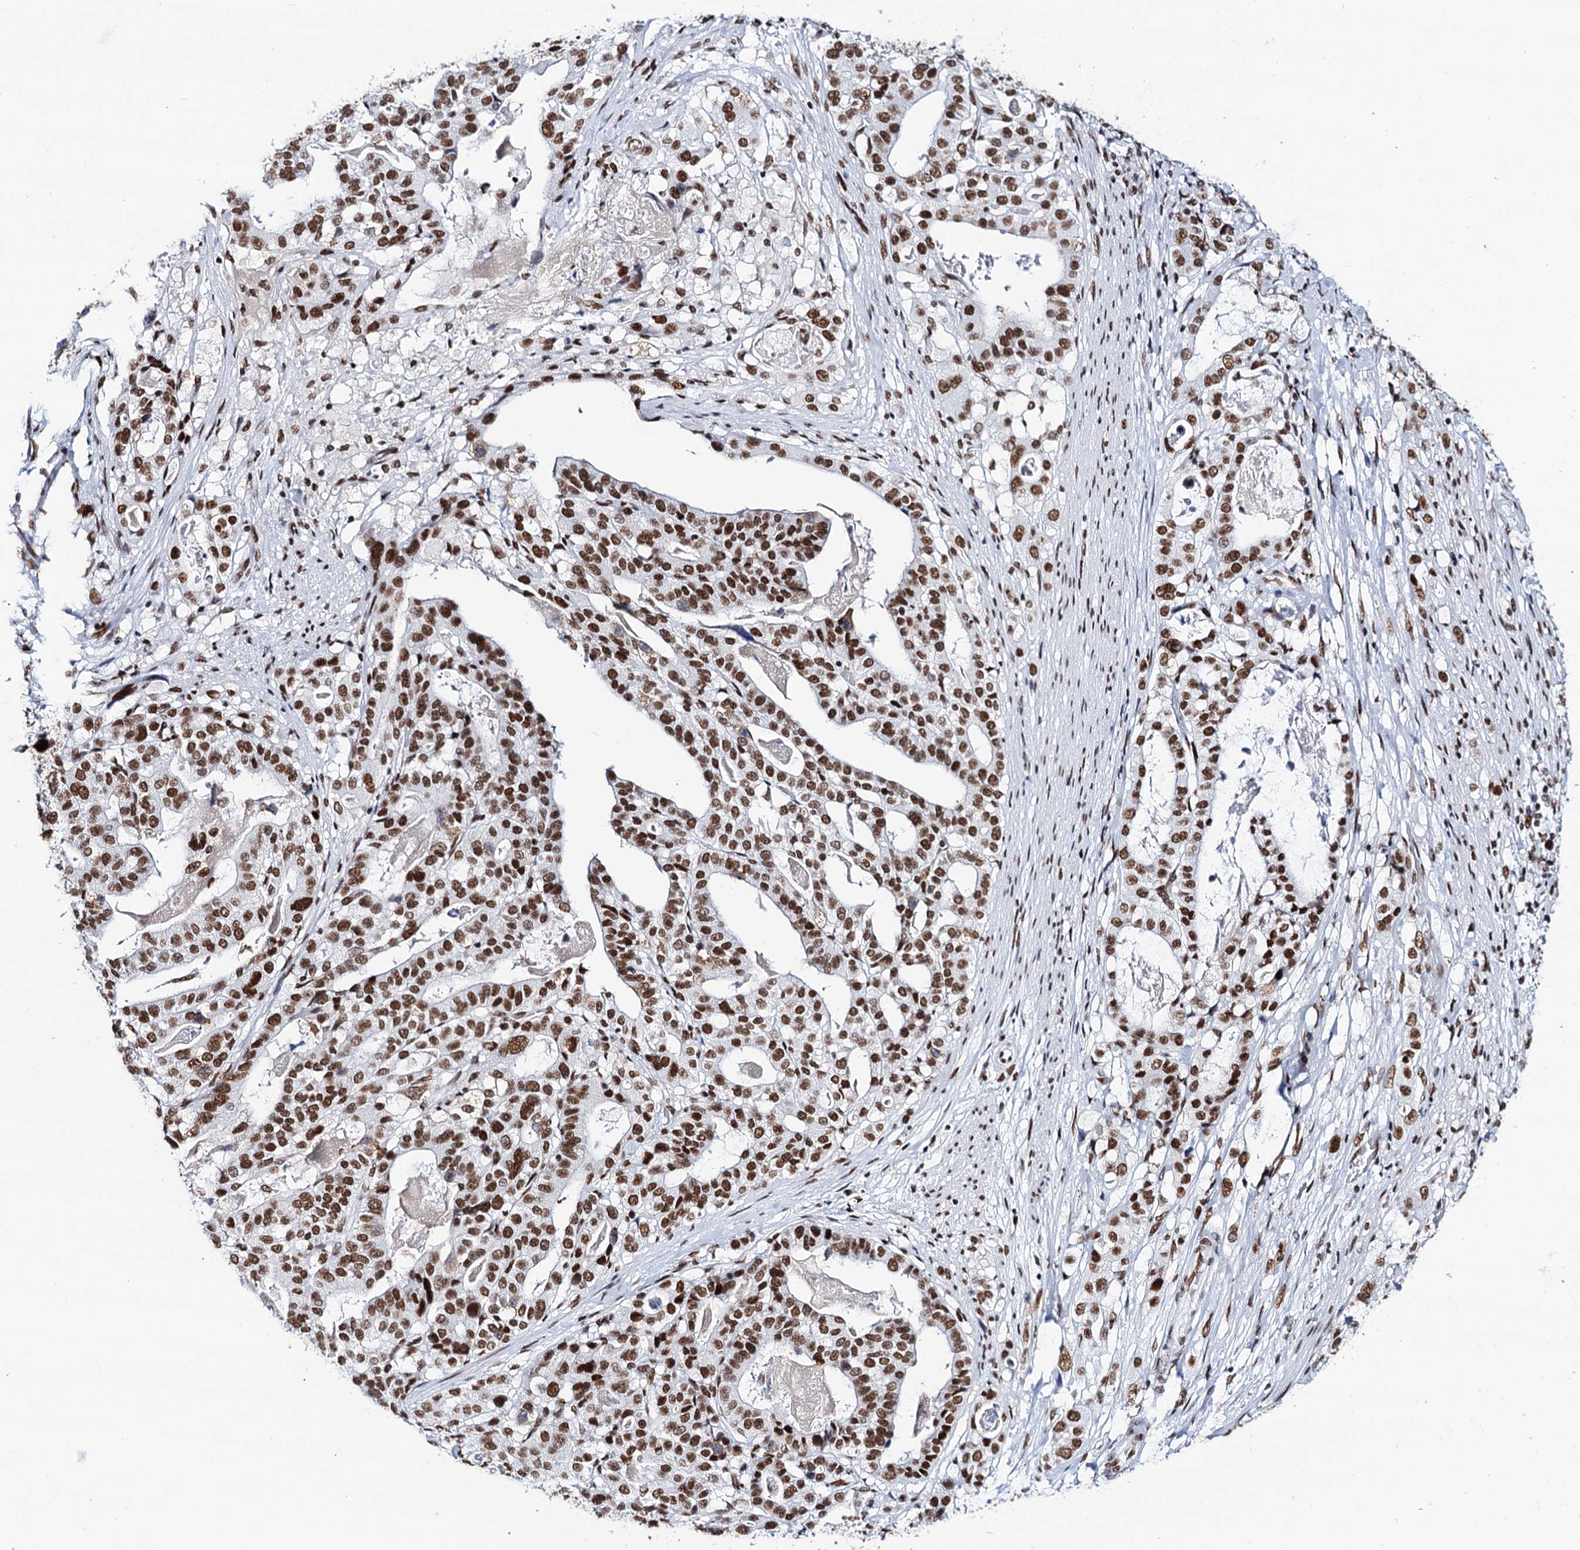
{"staining": {"intensity": "strong", "quantity": ">75%", "location": "nuclear"}, "tissue": "stomach cancer", "cell_type": "Tumor cells", "image_type": "cancer", "snomed": [{"axis": "morphology", "description": "Adenocarcinoma, NOS"}, {"axis": "topography", "description": "Stomach"}], "caption": "Immunohistochemical staining of adenocarcinoma (stomach) displays high levels of strong nuclear protein positivity in approximately >75% of tumor cells. The staining was performed using DAB (3,3'-diaminobenzidine) to visualize the protein expression in brown, while the nuclei were stained in blue with hematoxylin (Magnification: 20x).", "gene": "MATR3", "patient": {"sex": "male", "age": 48}}